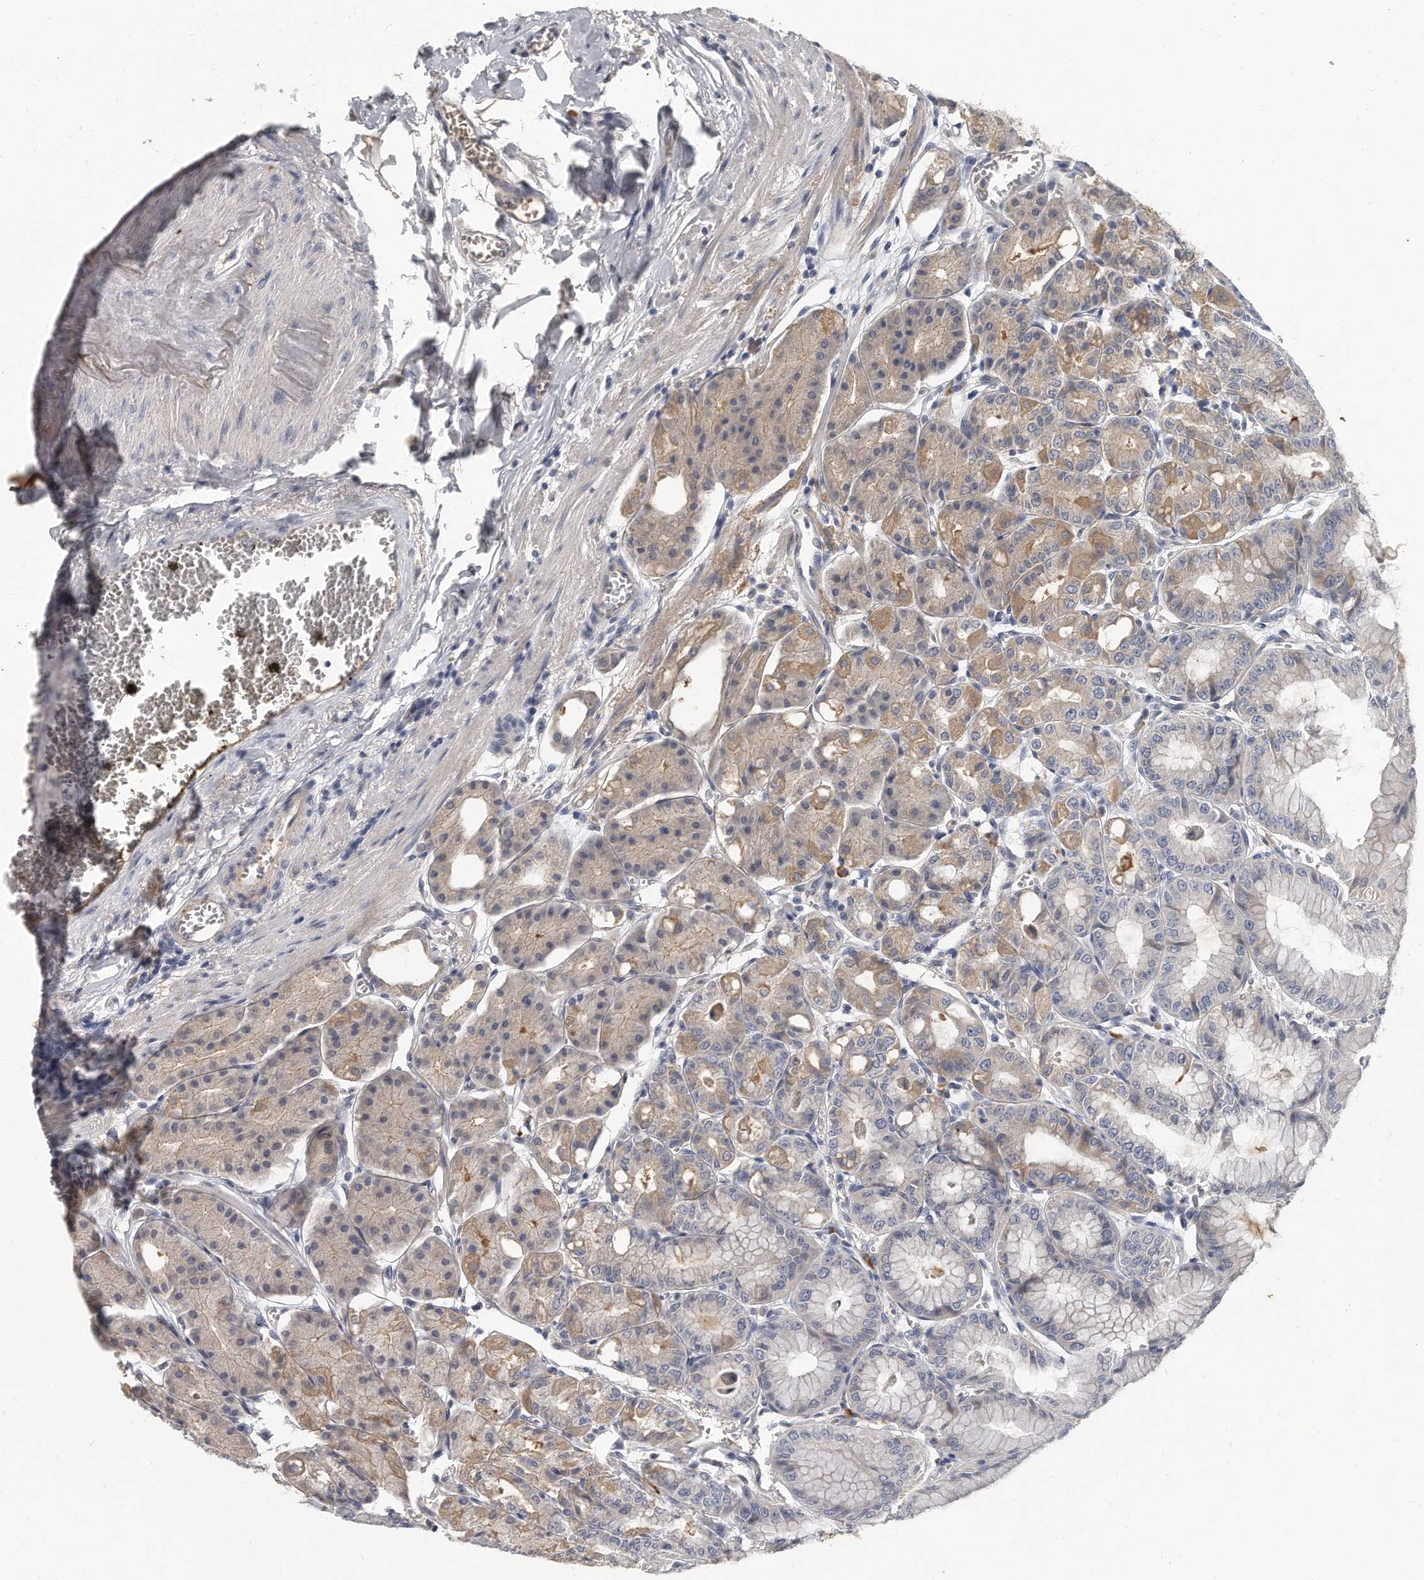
{"staining": {"intensity": "weak", "quantity": "25%-75%", "location": "cytoplasmic/membranous"}, "tissue": "stomach", "cell_type": "Glandular cells", "image_type": "normal", "snomed": [{"axis": "morphology", "description": "Normal tissue, NOS"}, {"axis": "topography", "description": "Stomach, lower"}], "caption": "Human stomach stained with a protein marker reveals weak staining in glandular cells.", "gene": "KLHL7", "patient": {"sex": "male", "age": 71}}